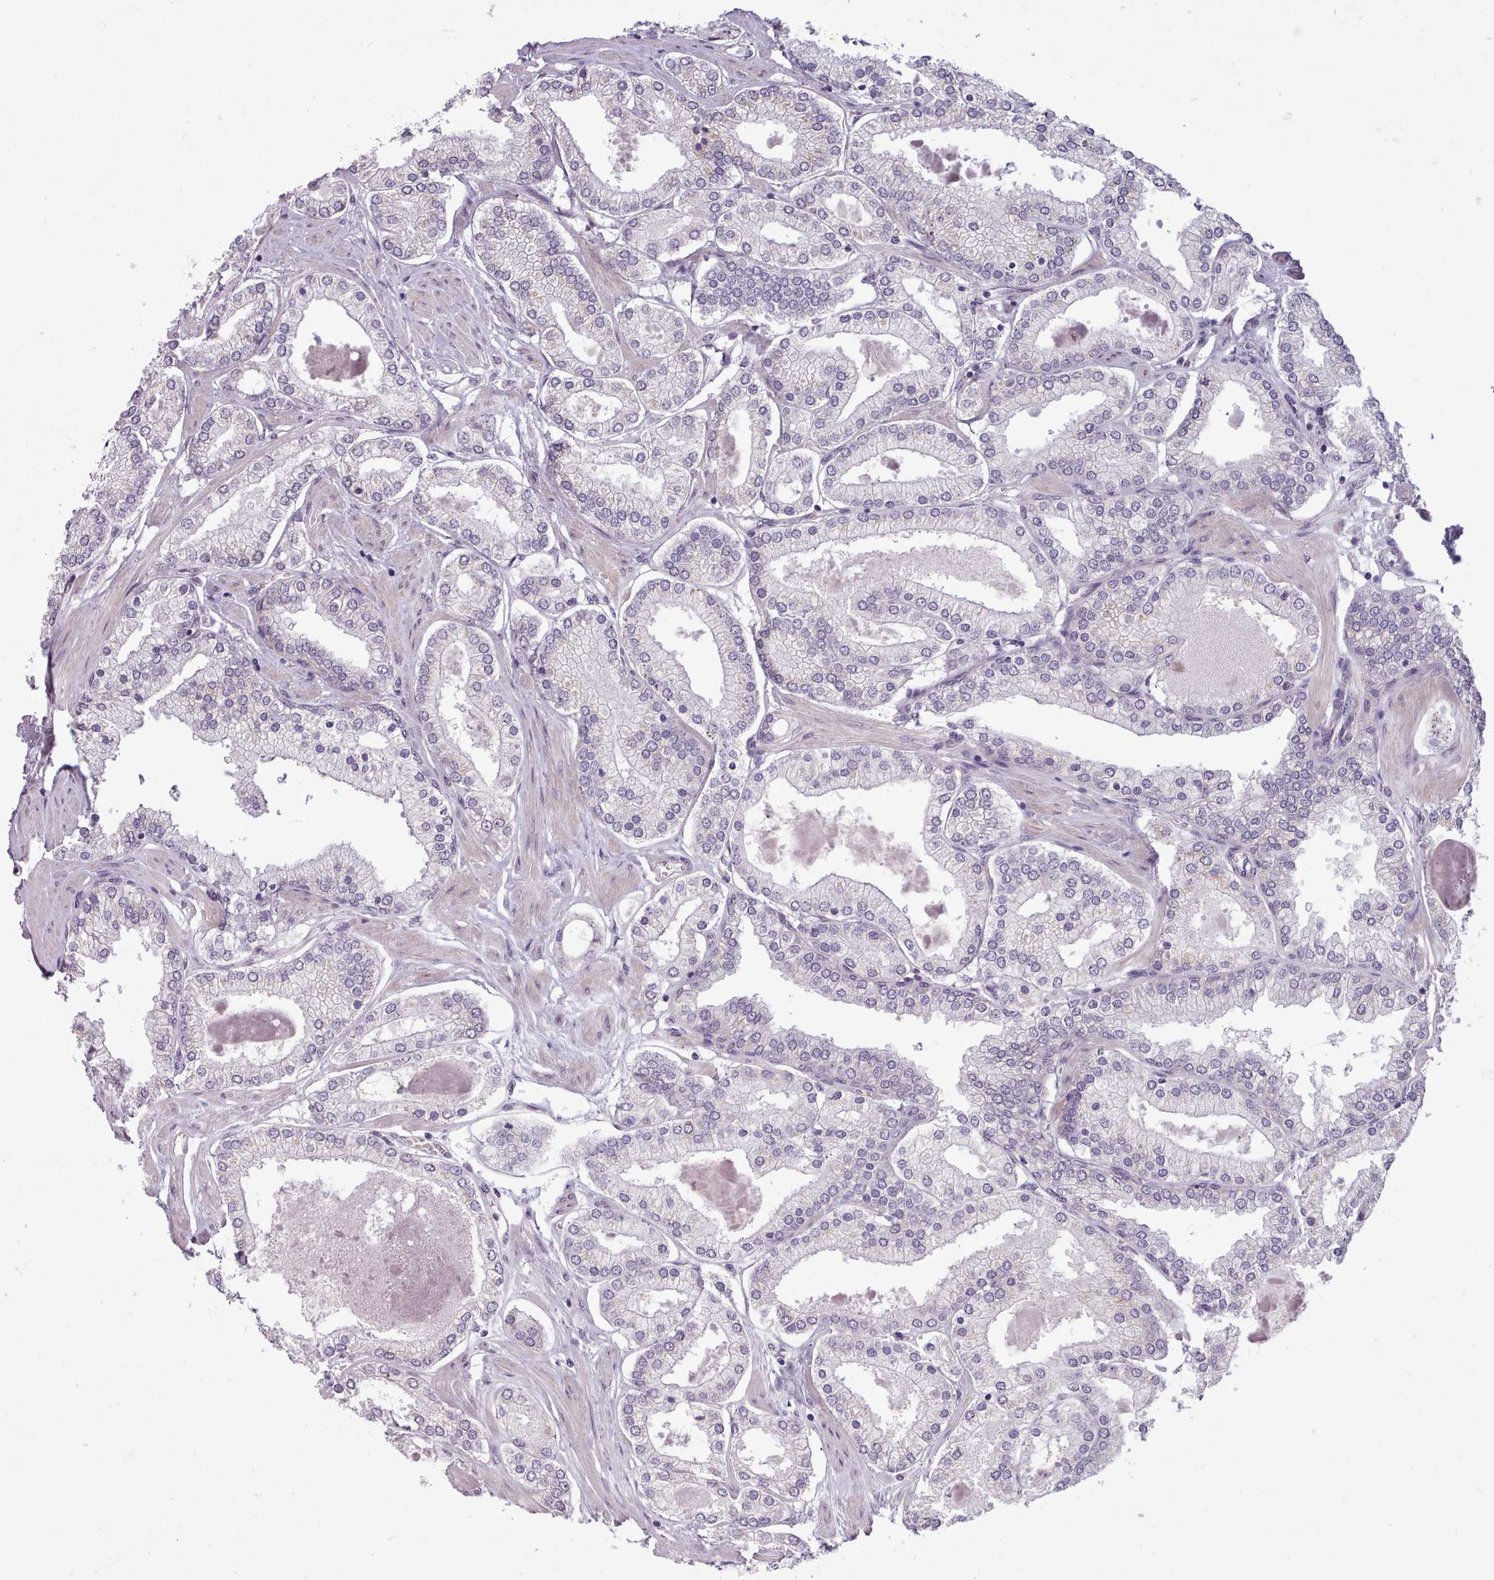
{"staining": {"intensity": "negative", "quantity": "none", "location": "none"}, "tissue": "prostate cancer", "cell_type": "Tumor cells", "image_type": "cancer", "snomed": [{"axis": "morphology", "description": "Adenocarcinoma, Low grade"}, {"axis": "topography", "description": "Prostate"}], "caption": "IHC histopathology image of human low-grade adenocarcinoma (prostate) stained for a protein (brown), which demonstrates no expression in tumor cells.", "gene": "SLURP1", "patient": {"sex": "male", "age": 42}}